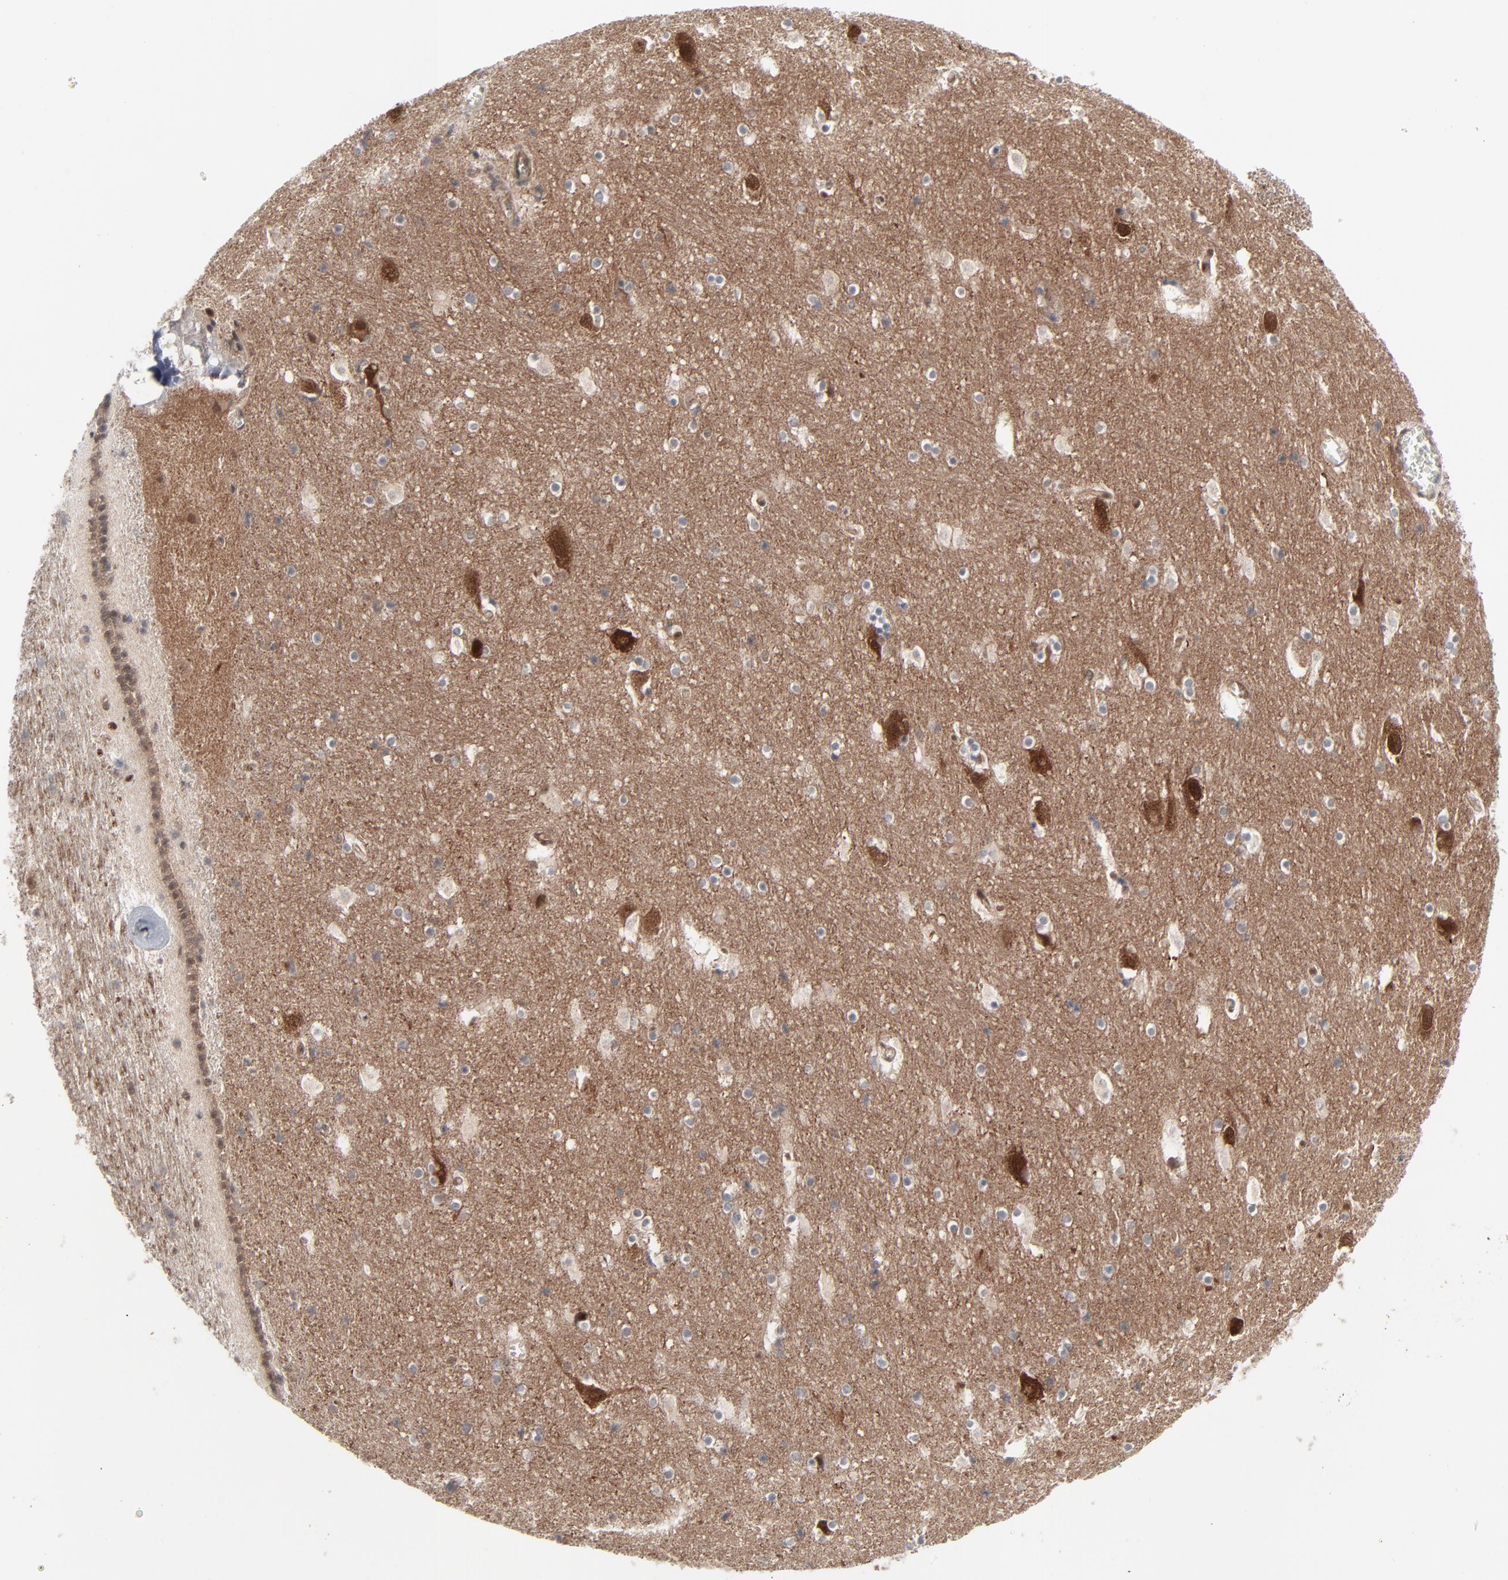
{"staining": {"intensity": "weak", "quantity": "25%-75%", "location": "cytoplasmic/membranous"}, "tissue": "hippocampus", "cell_type": "Glial cells", "image_type": "normal", "snomed": [{"axis": "morphology", "description": "Normal tissue, NOS"}, {"axis": "topography", "description": "Hippocampus"}], "caption": "The image demonstrates staining of benign hippocampus, revealing weak cytoplasmic/membranous protein positivity (brown color) within glial cells. (DAB IHC, brown staining for protein, blue staining for nuclei).", "gene": "AKT1", "patient": {"sex": "male", "age": 45}}